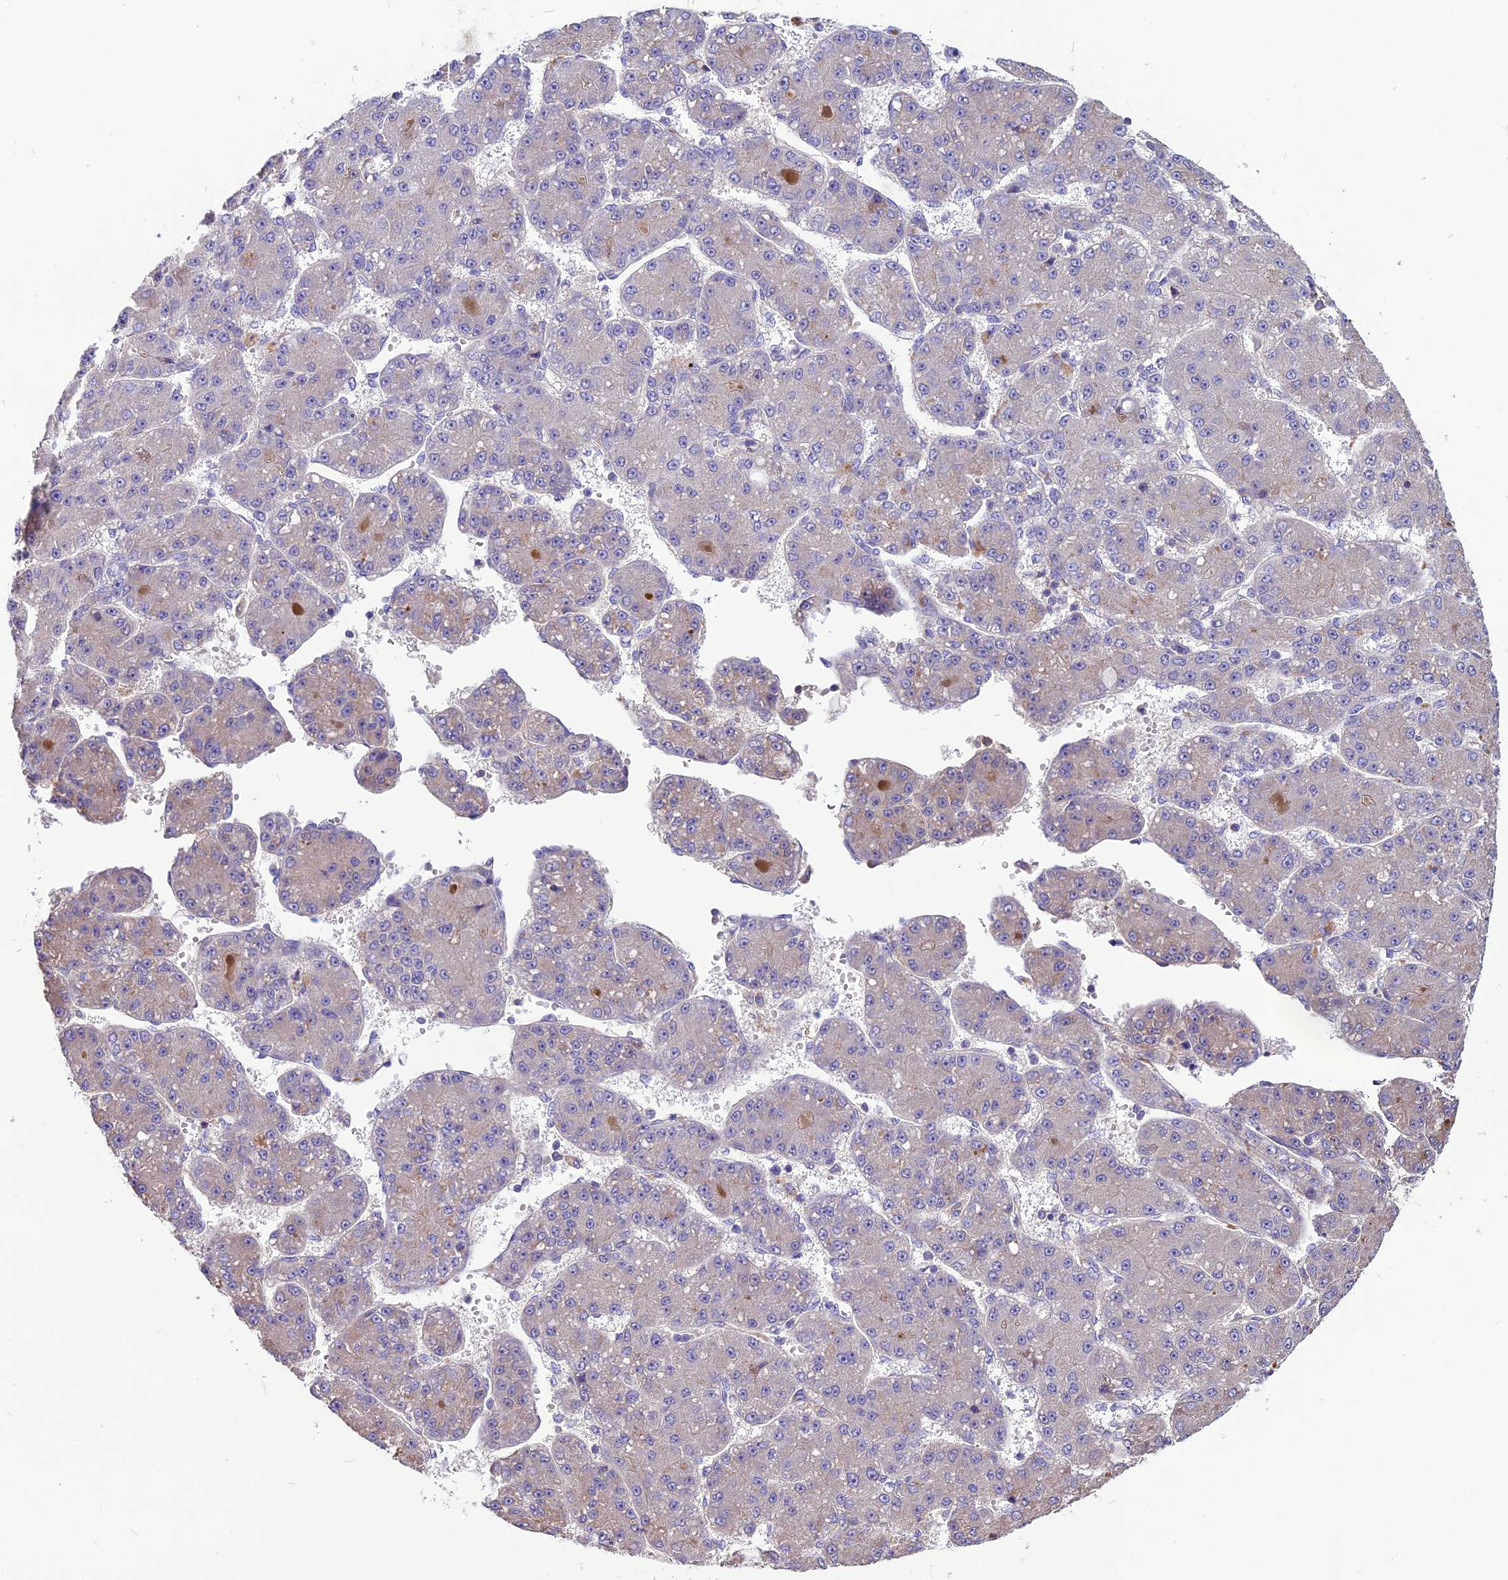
{"staining": {"intensity": "negative", "quantity": "none", "location": "none"}, "tissue": "liver cancer", "cell_type": "Tumor cells", "image_type": "cancer", "snomed": [{"axis": "morphology", "description": "Carcinoma, Hepatocellular, NOS"}, {"axis": "topography", "description": "Liver"}], "caption": "High magnification brightfield microscopy of liver cancer stained with DAB (brown) and counterstained with hematoxylin (blue): tumor cells show no significant positivity.", "gene": "ANO3", "patient": {"sex": "male", "age": 67}}